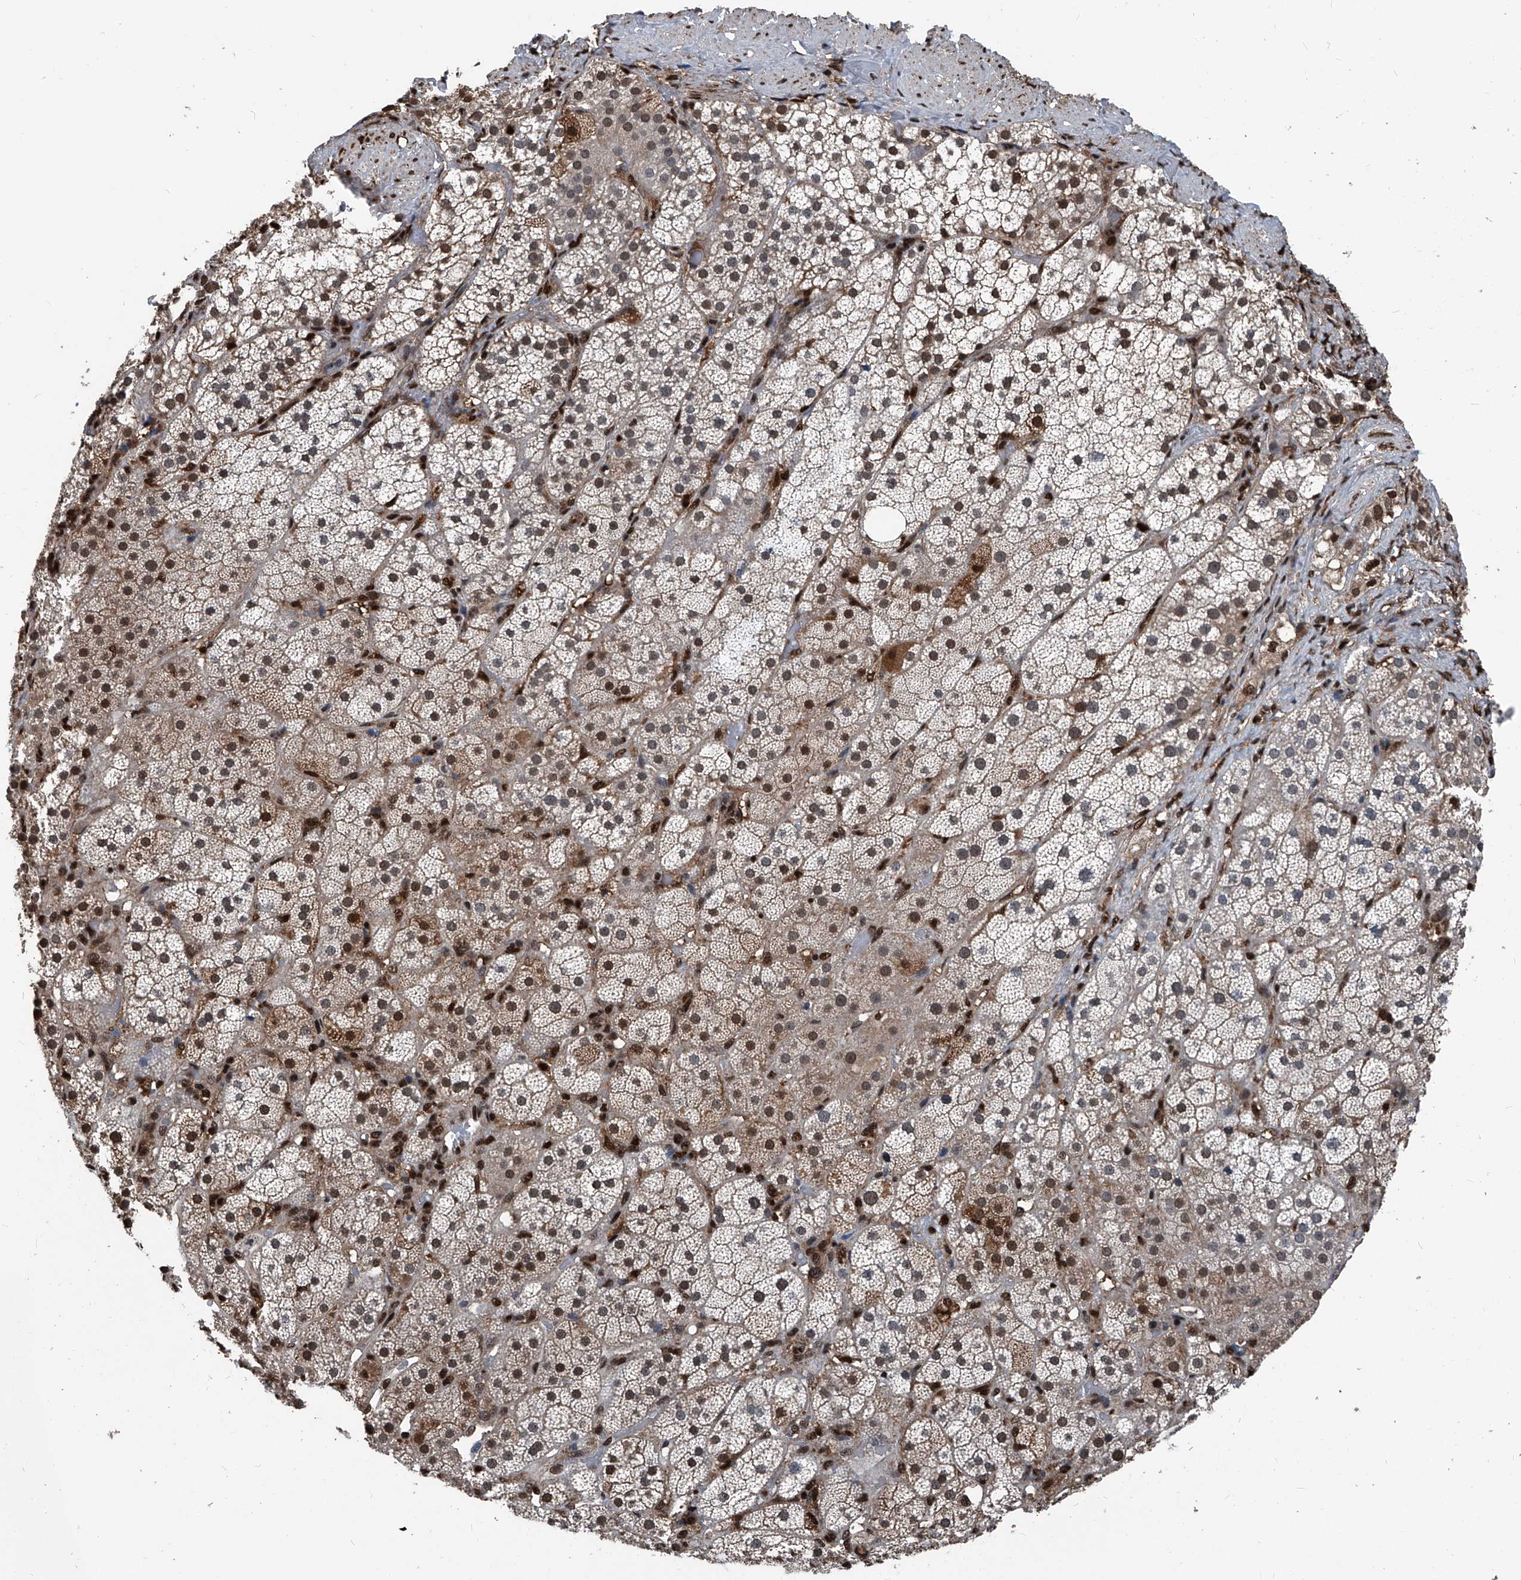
{"staining": {"intensity": "strong", "quantity": "25%-75%", "location": "cytoplasmic/membranous,nuclear"}, "tissue": "adrenal gland", "cell_type": "Glandular cells", "image_type": "normal", "snomed": [{"axis": "morphology", "description": "Normal tissue, NOS"}, {"axis": "topography", "description": "Adrenal gland"}], "caption": "The micrograph reveals a brown stain indicating the presence of a protein in the cytoplasmic/membranous,nuclear of glandular cells in adrenal gland. The staining is performed using DAB (3,3'-diaminobenzidine) brown chromogen to label protein expression. The nuclei are counter-stained blue using hematoxylin.", "gene": "FKBP5", "patient": {"sex": "male", "age": 57}}